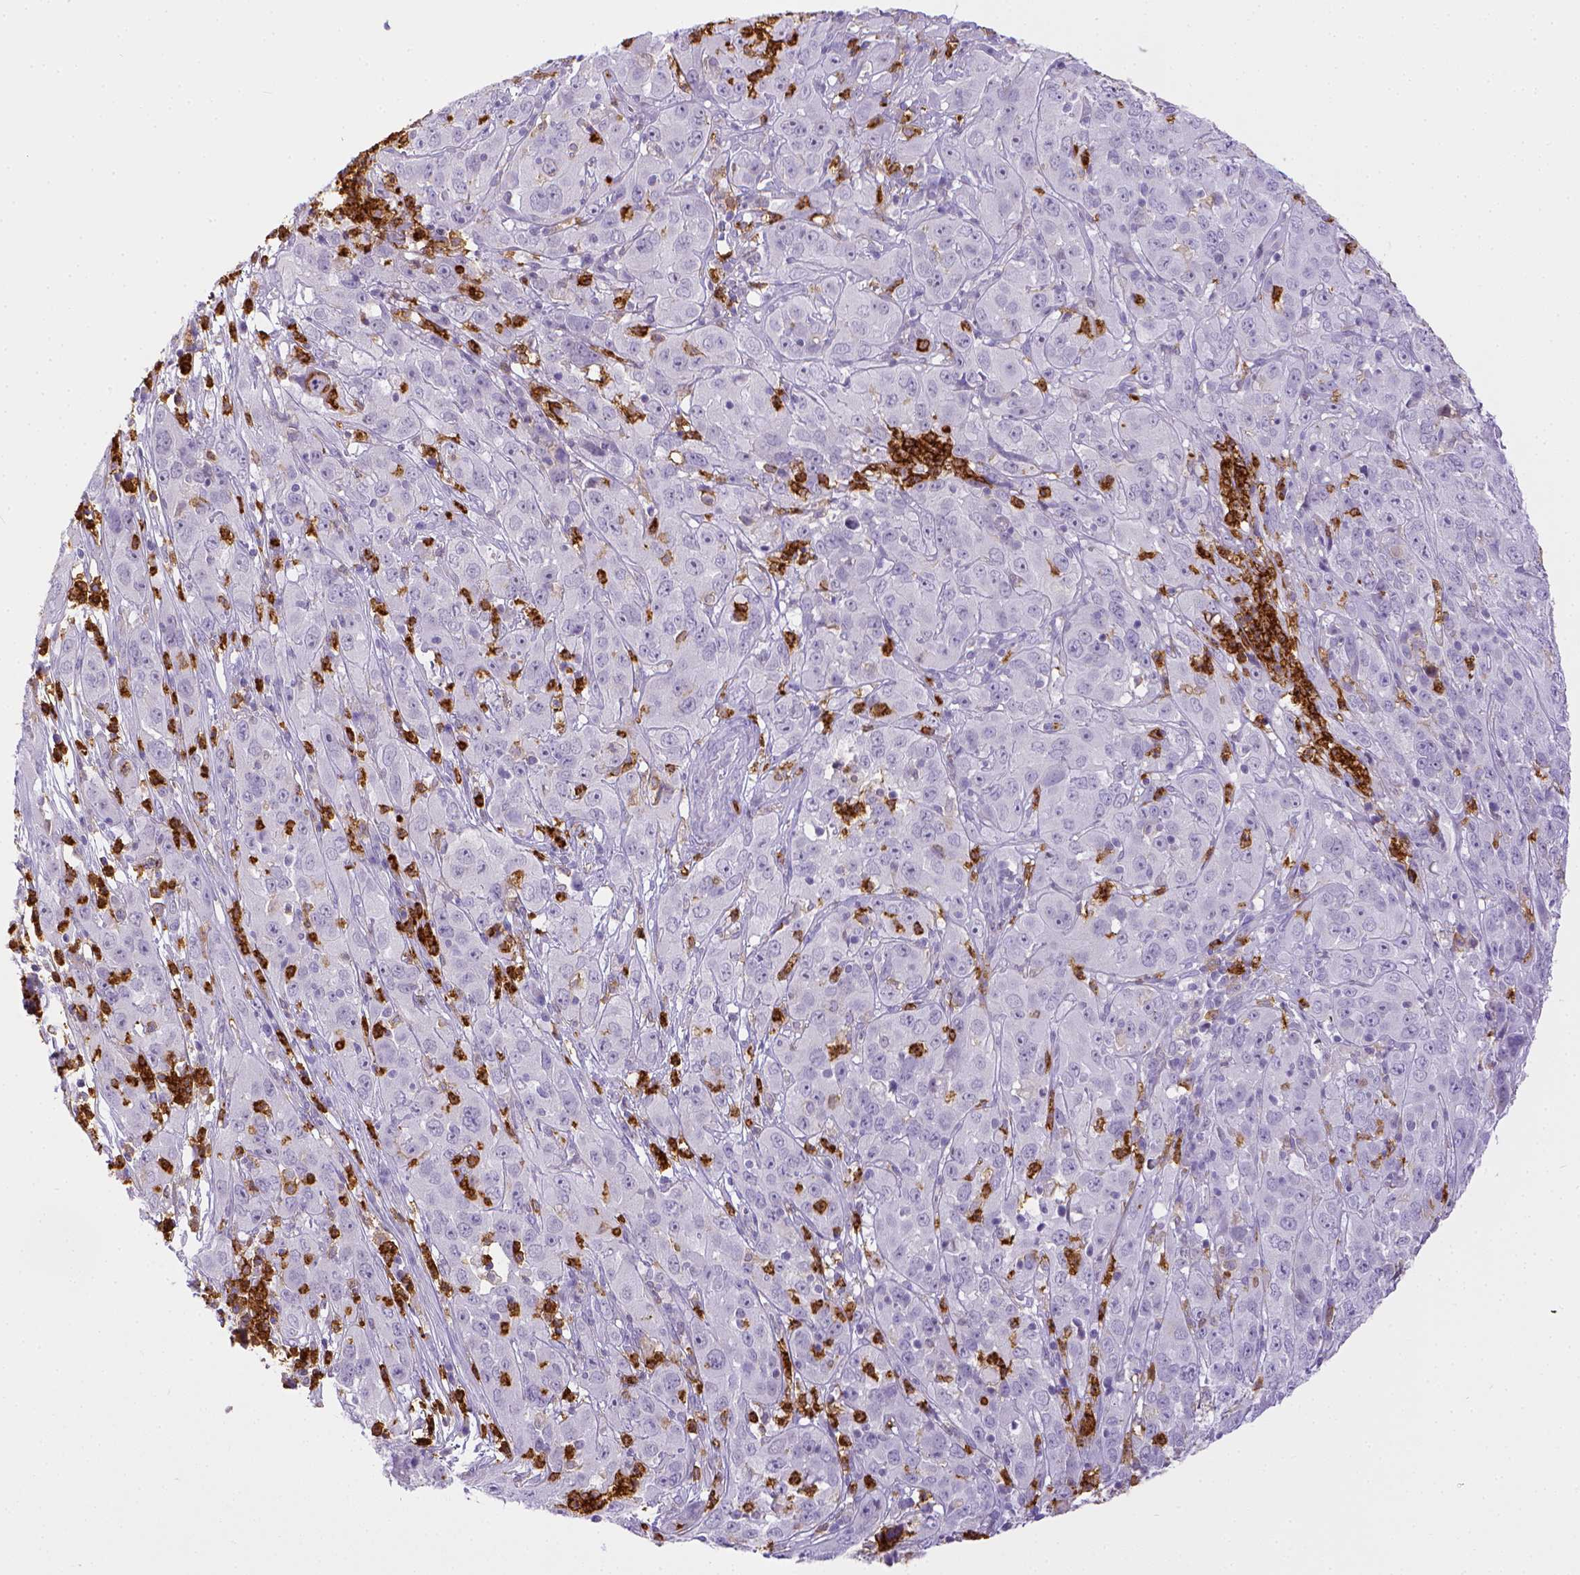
{"staining": {"intensity": "negative", "quantity": "none", "location": "none"}, "tissue": "cervical cancer", "cell_type": "Tumor cells", "image_type": "cancer", "snomed": [{"axis": "morphology", "description": "Squamous cell carcinoma, NOS"}, {"axis": "topography", "description": "Cervix"}], "caption": "DAB (3,3'-diaminobenzidine) immunohistochemical staining of cervical squamous cell carcinoma exhibits no significant positivity in tumor cells.", "gene": "ITGAM", "patient": {"sex": "female", "age": 32}}